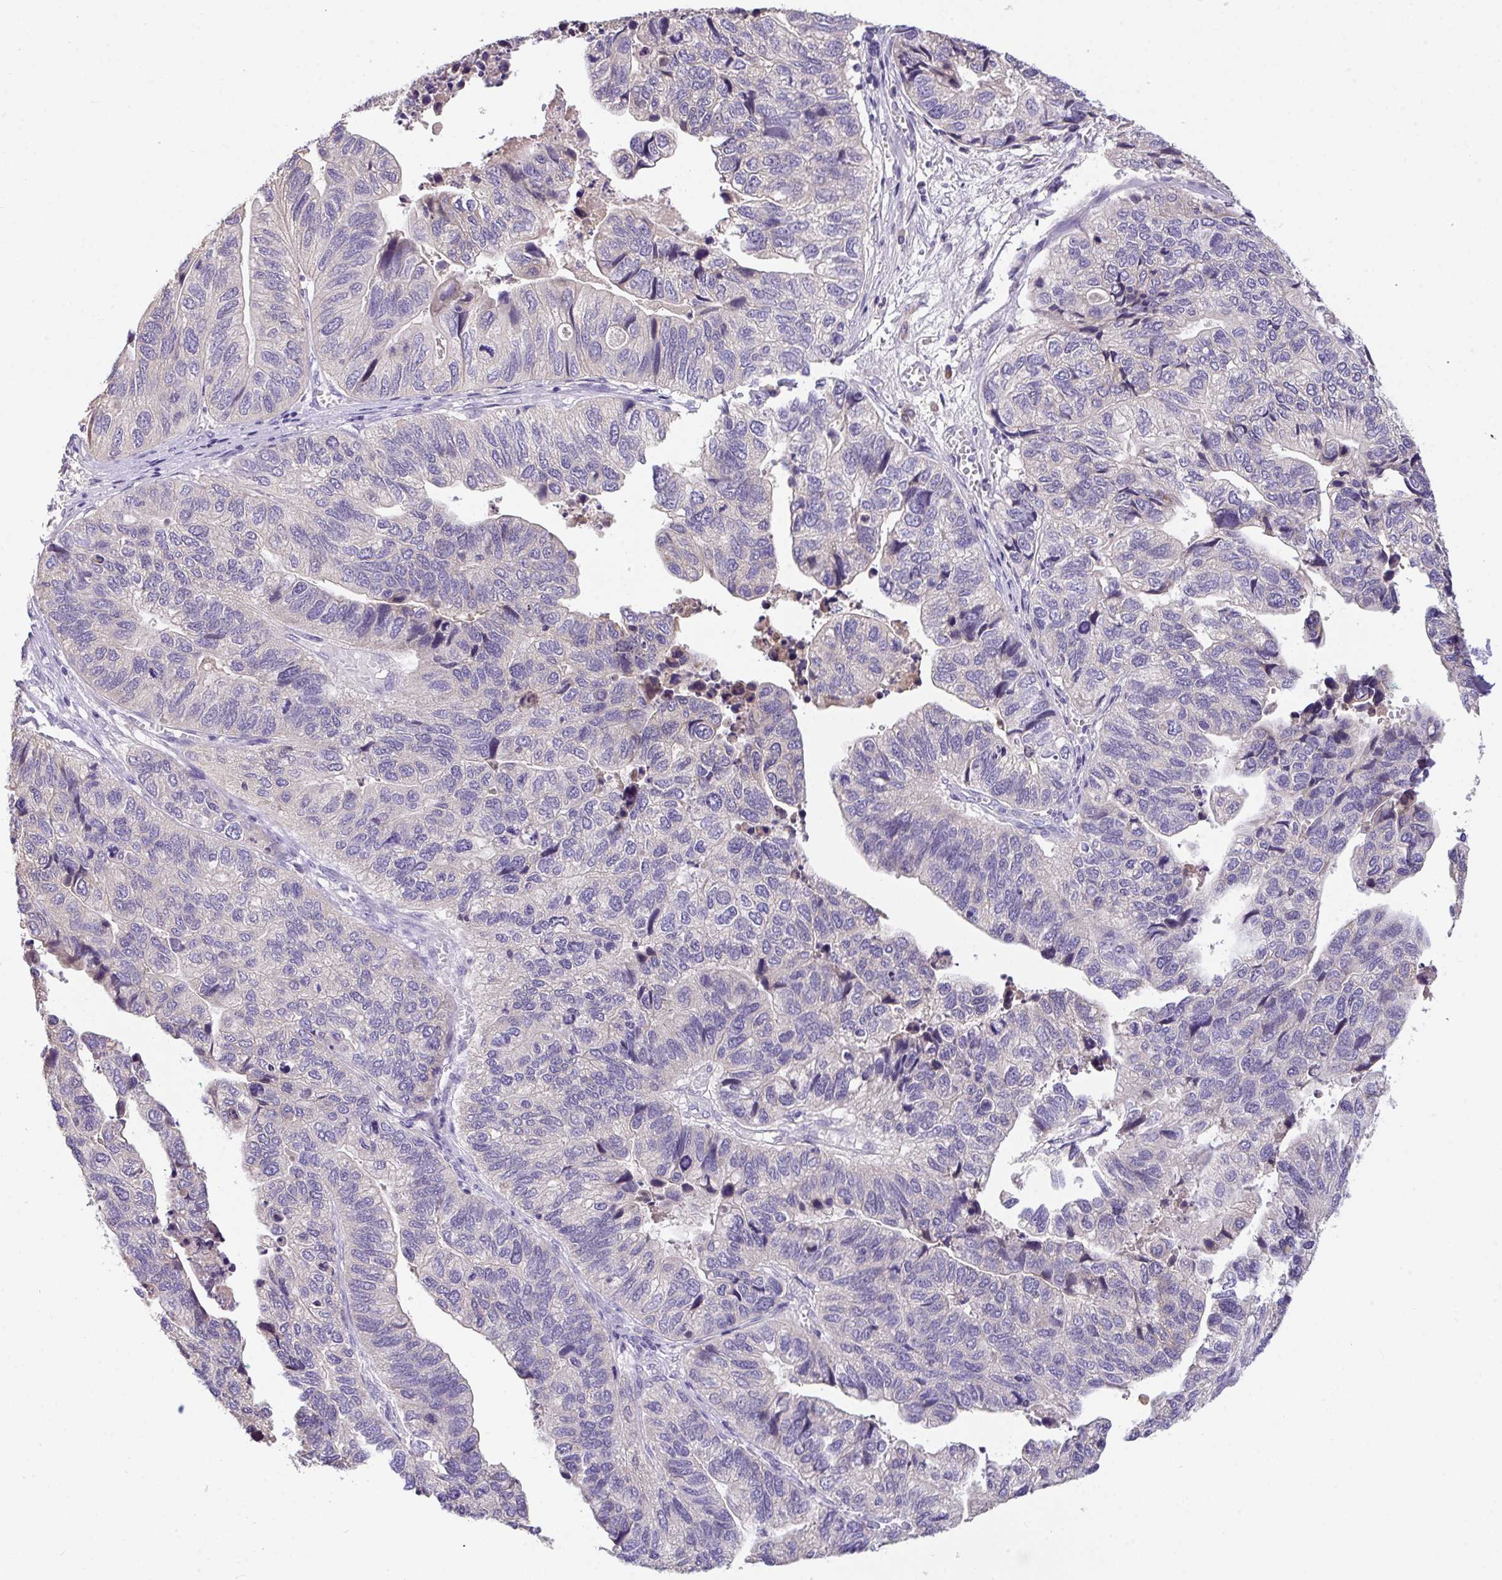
{"staining": {"intensity": "negative", "quantity": "none", "location": "none"}, "tissue": "stomach cancer", "cell_type": "Tumor cells", "image_type": "cancer", "snomed": [{"axis": "morphology", "description": "Adenocarcinoma, NOS"}, {"axis": "topography", "description": "Stomach, upper"}], "caption": "Adenocarcinoma (stomach) stained for a protein using immunohistochemistry (IHC) exhibits no expression tumor cells.", "gene": "ZNF581", "patient": {"sex": "female", "age": 67}}